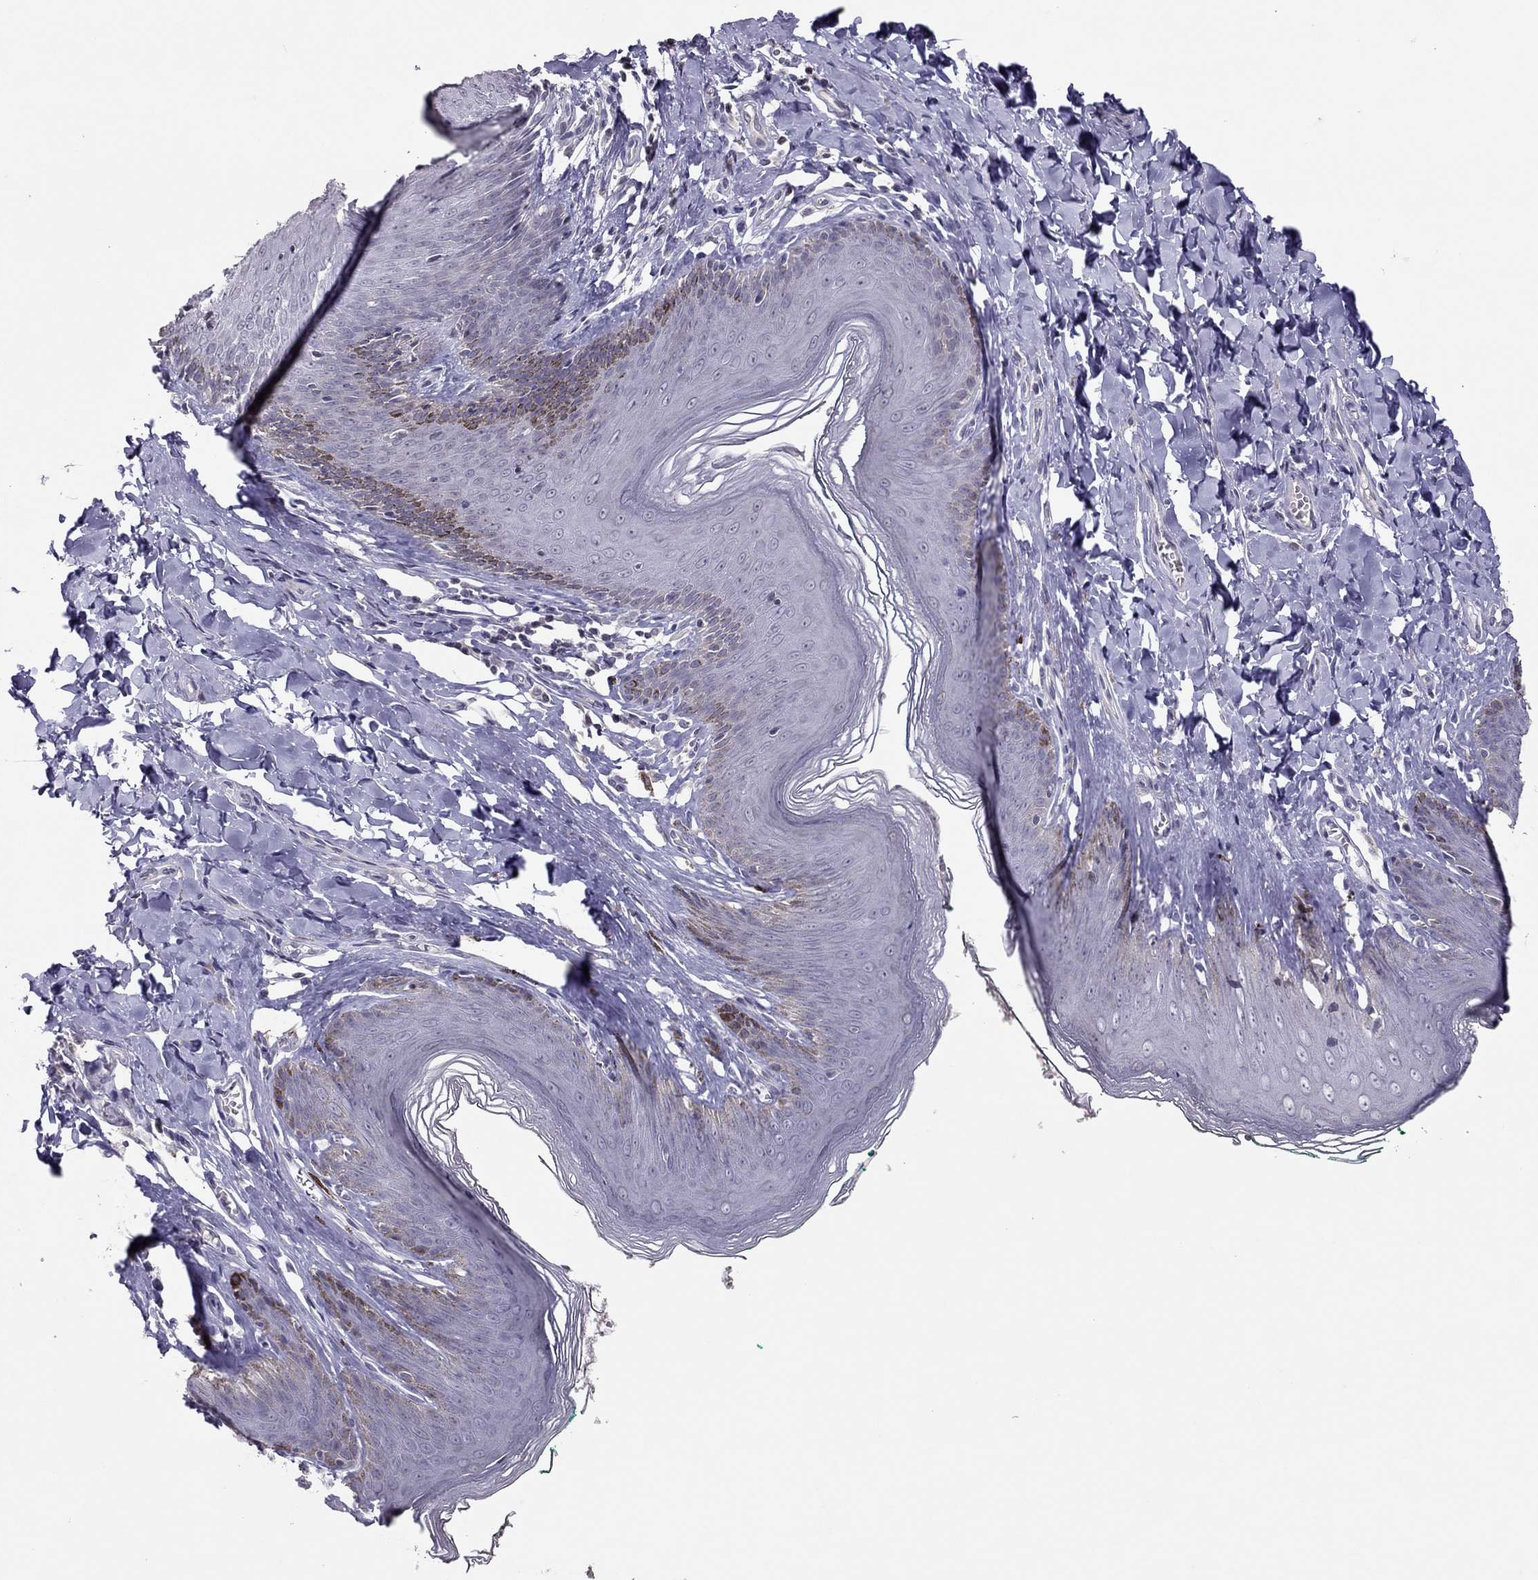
{"staining": {"intensity": "negative", "quantity": "none", "location": "none"}, "tissue": "skin", "cell_type": "Epidermal cells", "image_type": "normal", "snomed": [{"axis": "morphology", "description": "Normal tissue, NOS"}, {"axis": "topography", "description": "Vulva"}, {"axis": "topography", "description": "Peripheral nerve tissue"}], "caption": "Image shows no significant protein positivity in epidermal cells of unremarkable skin. Brightfield microscopy of immunohistochemistry stained with DAB (brown) and hematoxylin (blue), captured at high magnification.", "gene": "TSHB", "patient": {"sex": "female", "age": 66}}